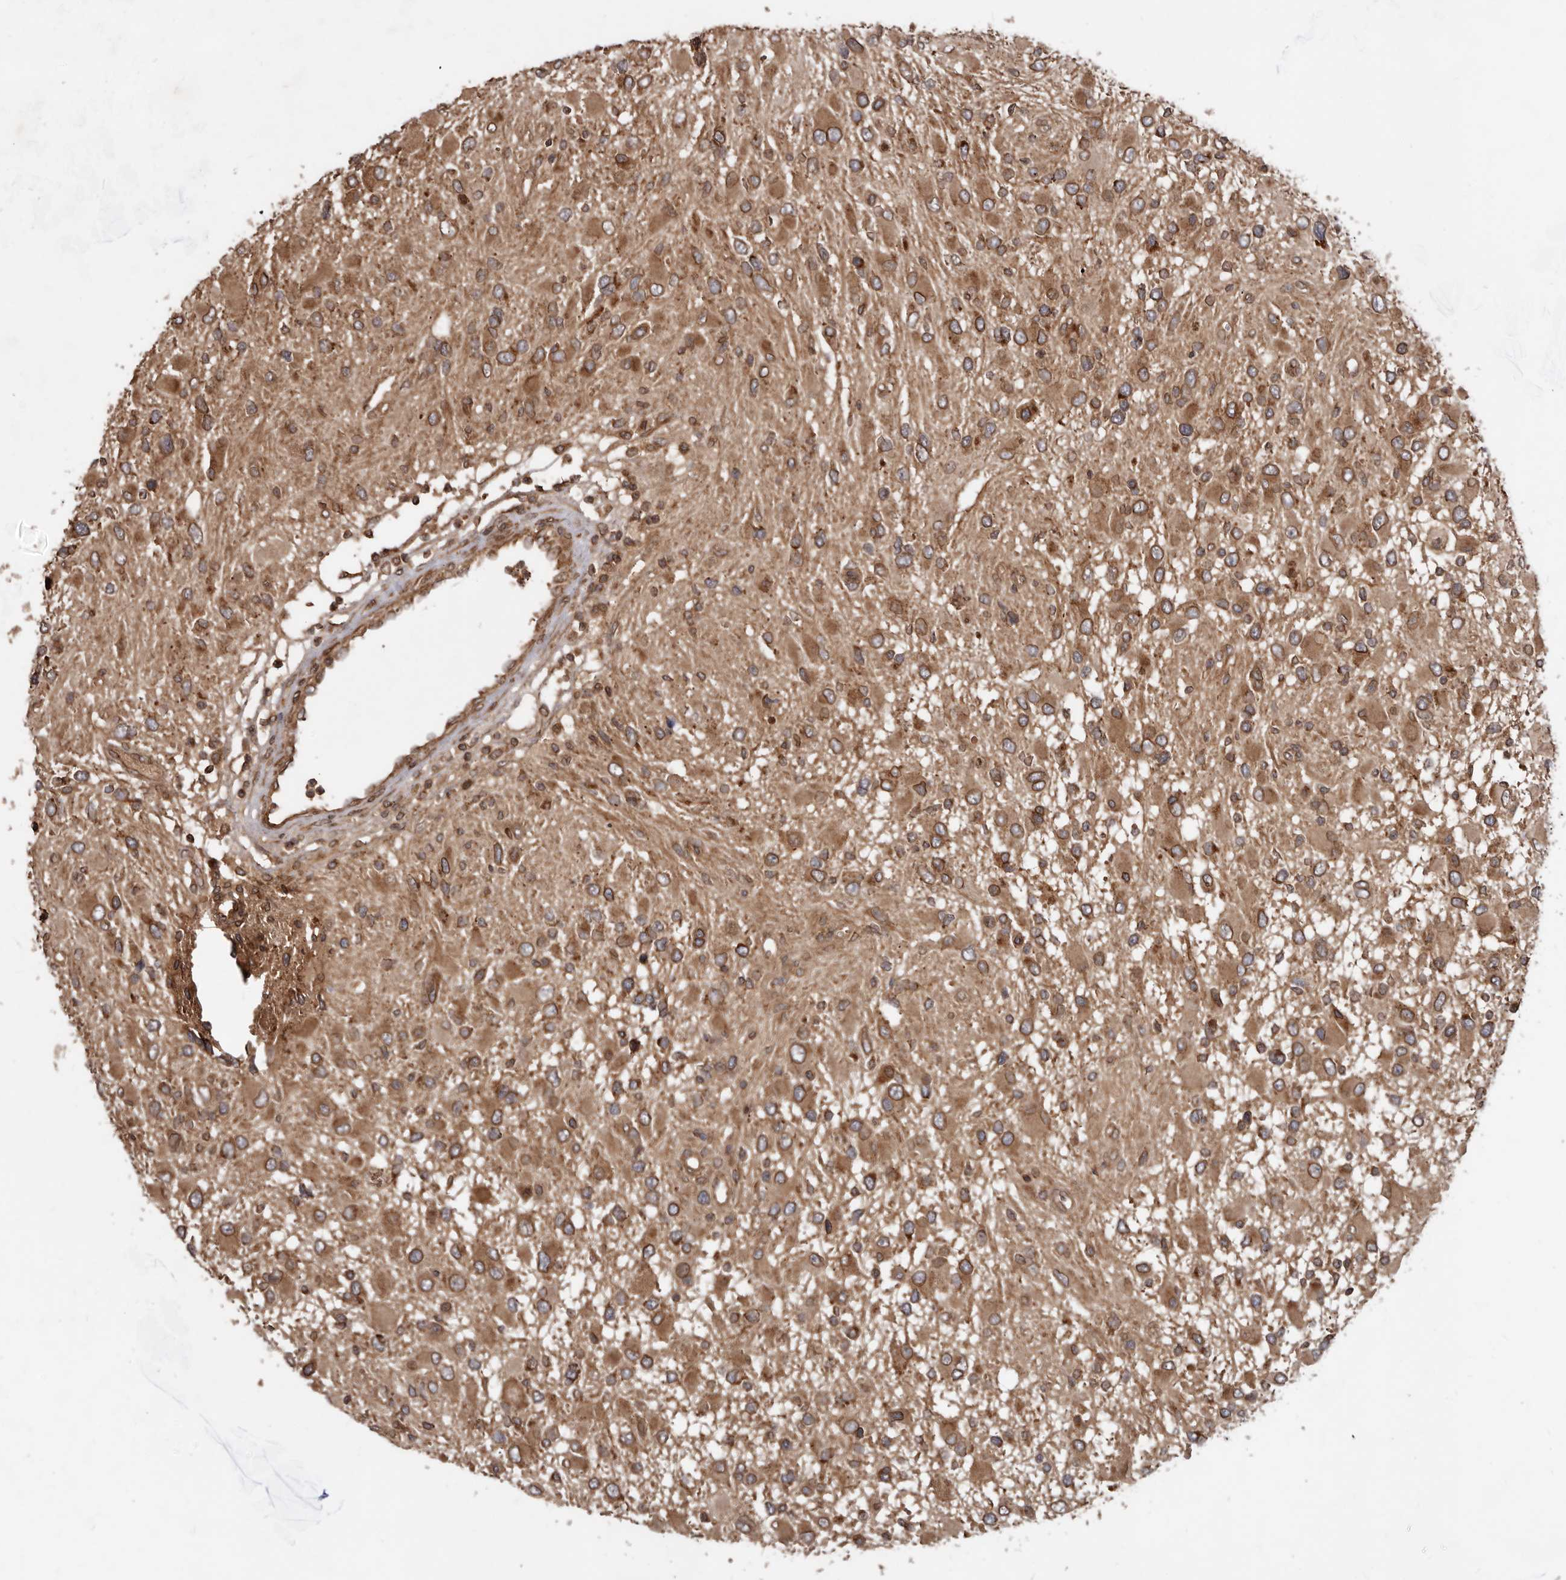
{"staining": {"intensity": "strong", "quantity": ">75%", "location": "cytoplasmic/membranous,nuclear"}, "tissue": "glioma", "cell_type": "Tumor cells", "image_type": "cancer", "snomed": [{"axis": "morphology", "description": "Glioma, malignant, High grade"}, {"axis": "topography", "description": "Brain"}], "caption": "High-power microscopy captured an immunohistochemistry (IHC) micrograph of malignant glioma (high-grade), revealing strong cytoplasmic/membranous and nuclear expression in approximately >75% of tumor cells.", "gene": "STK36", "patient": {"sex": "male", "age": 53}}